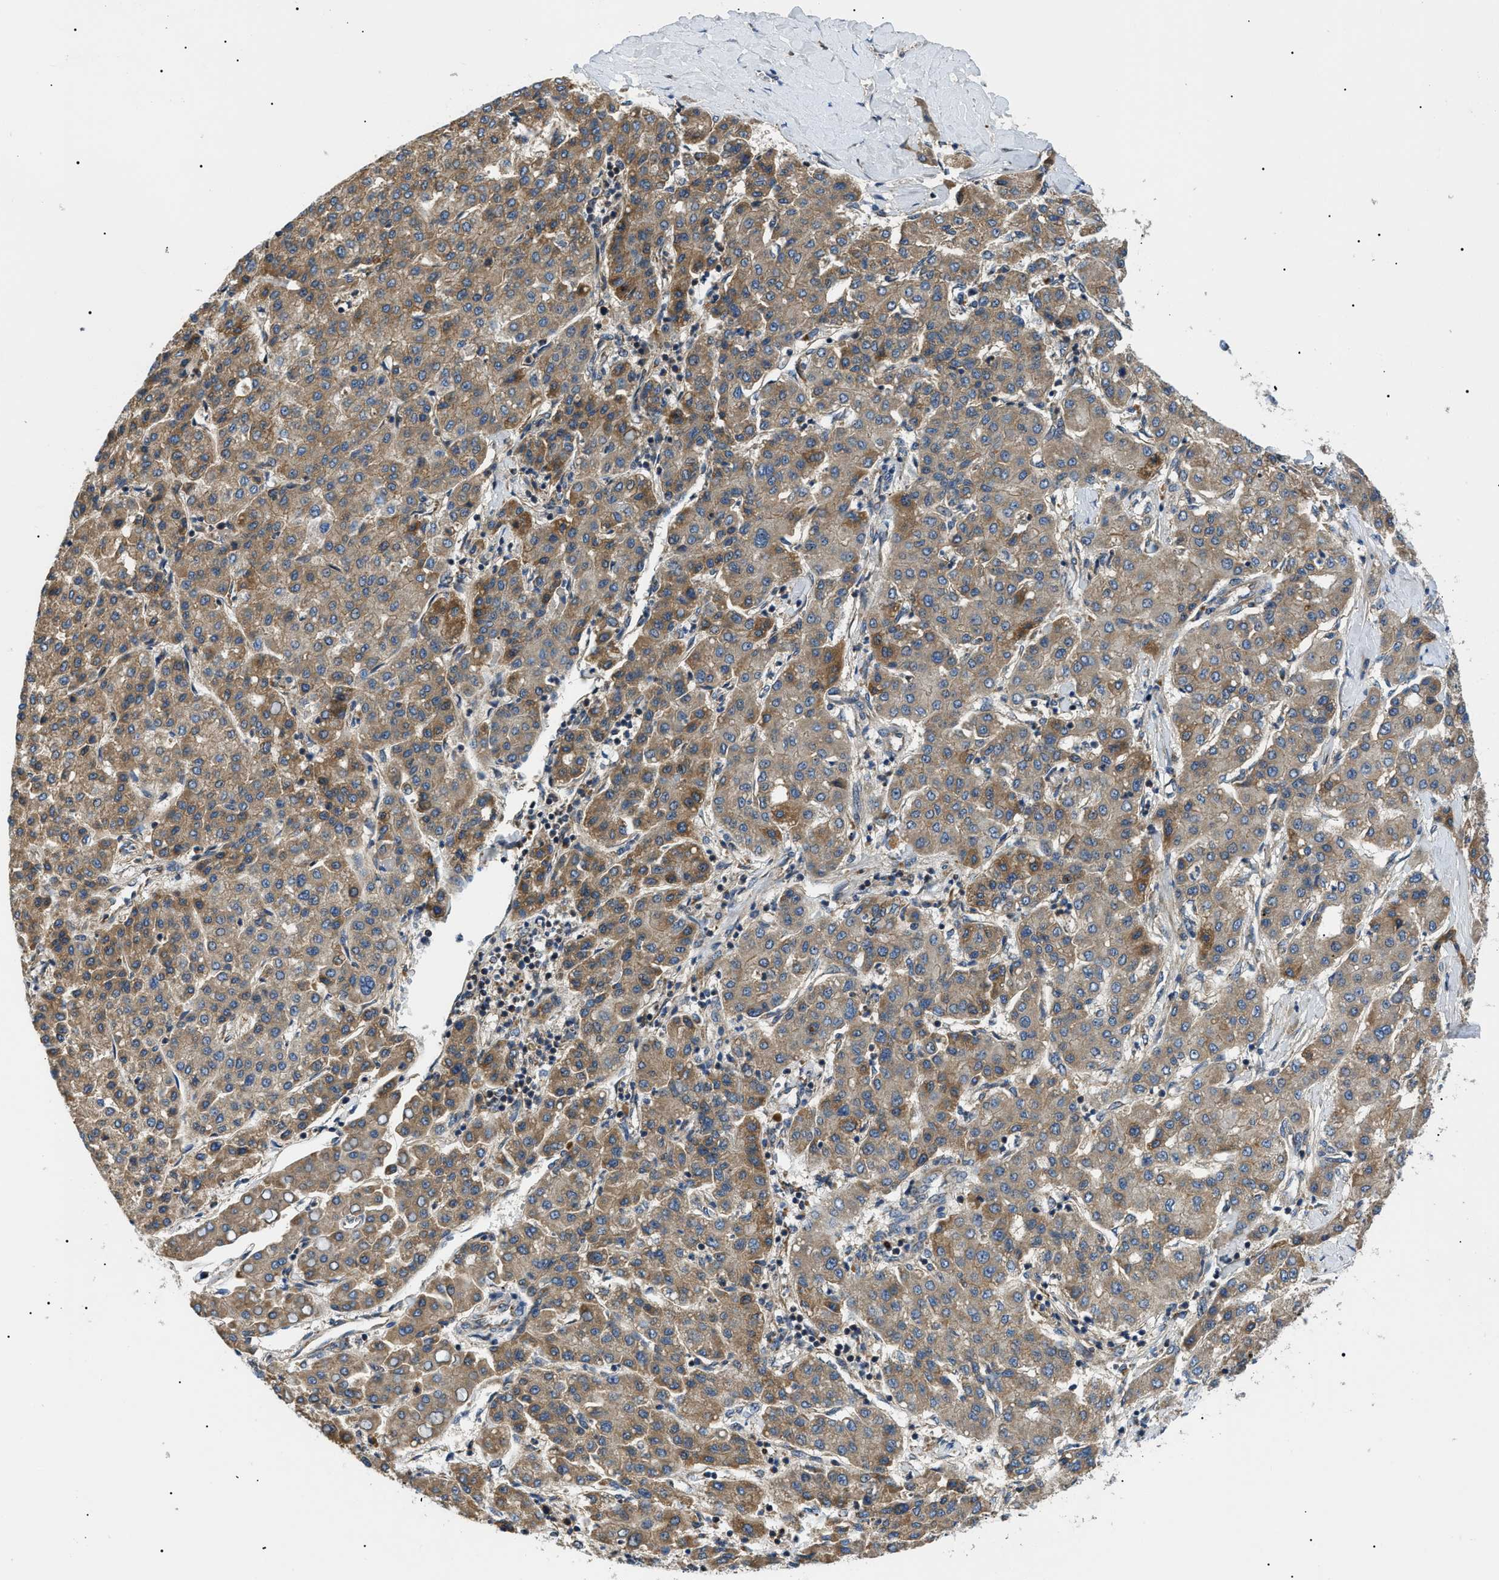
{"staining": {"intensity": "moderate", "quantity": ">75%", "location": "cytoplasmic/membranous"}, "tissue": "liver cancer", "cell_type": "Tumor cells", "image_type": "cancer", "snomed": [{"axis": "morphology", "description": "Carcinoma, Hepatocellular, NOS"}, {"axis": "topography", "description": "Liver"}], "caption": "Immunohistochemical staining of human liver cancer exhibits medium levels of moderate cytoplasmic/membranous protein expression in approximately >75% of tumor cells.", "gene": "SRPK1", "patient": {"sex": "male", "age": 65}}